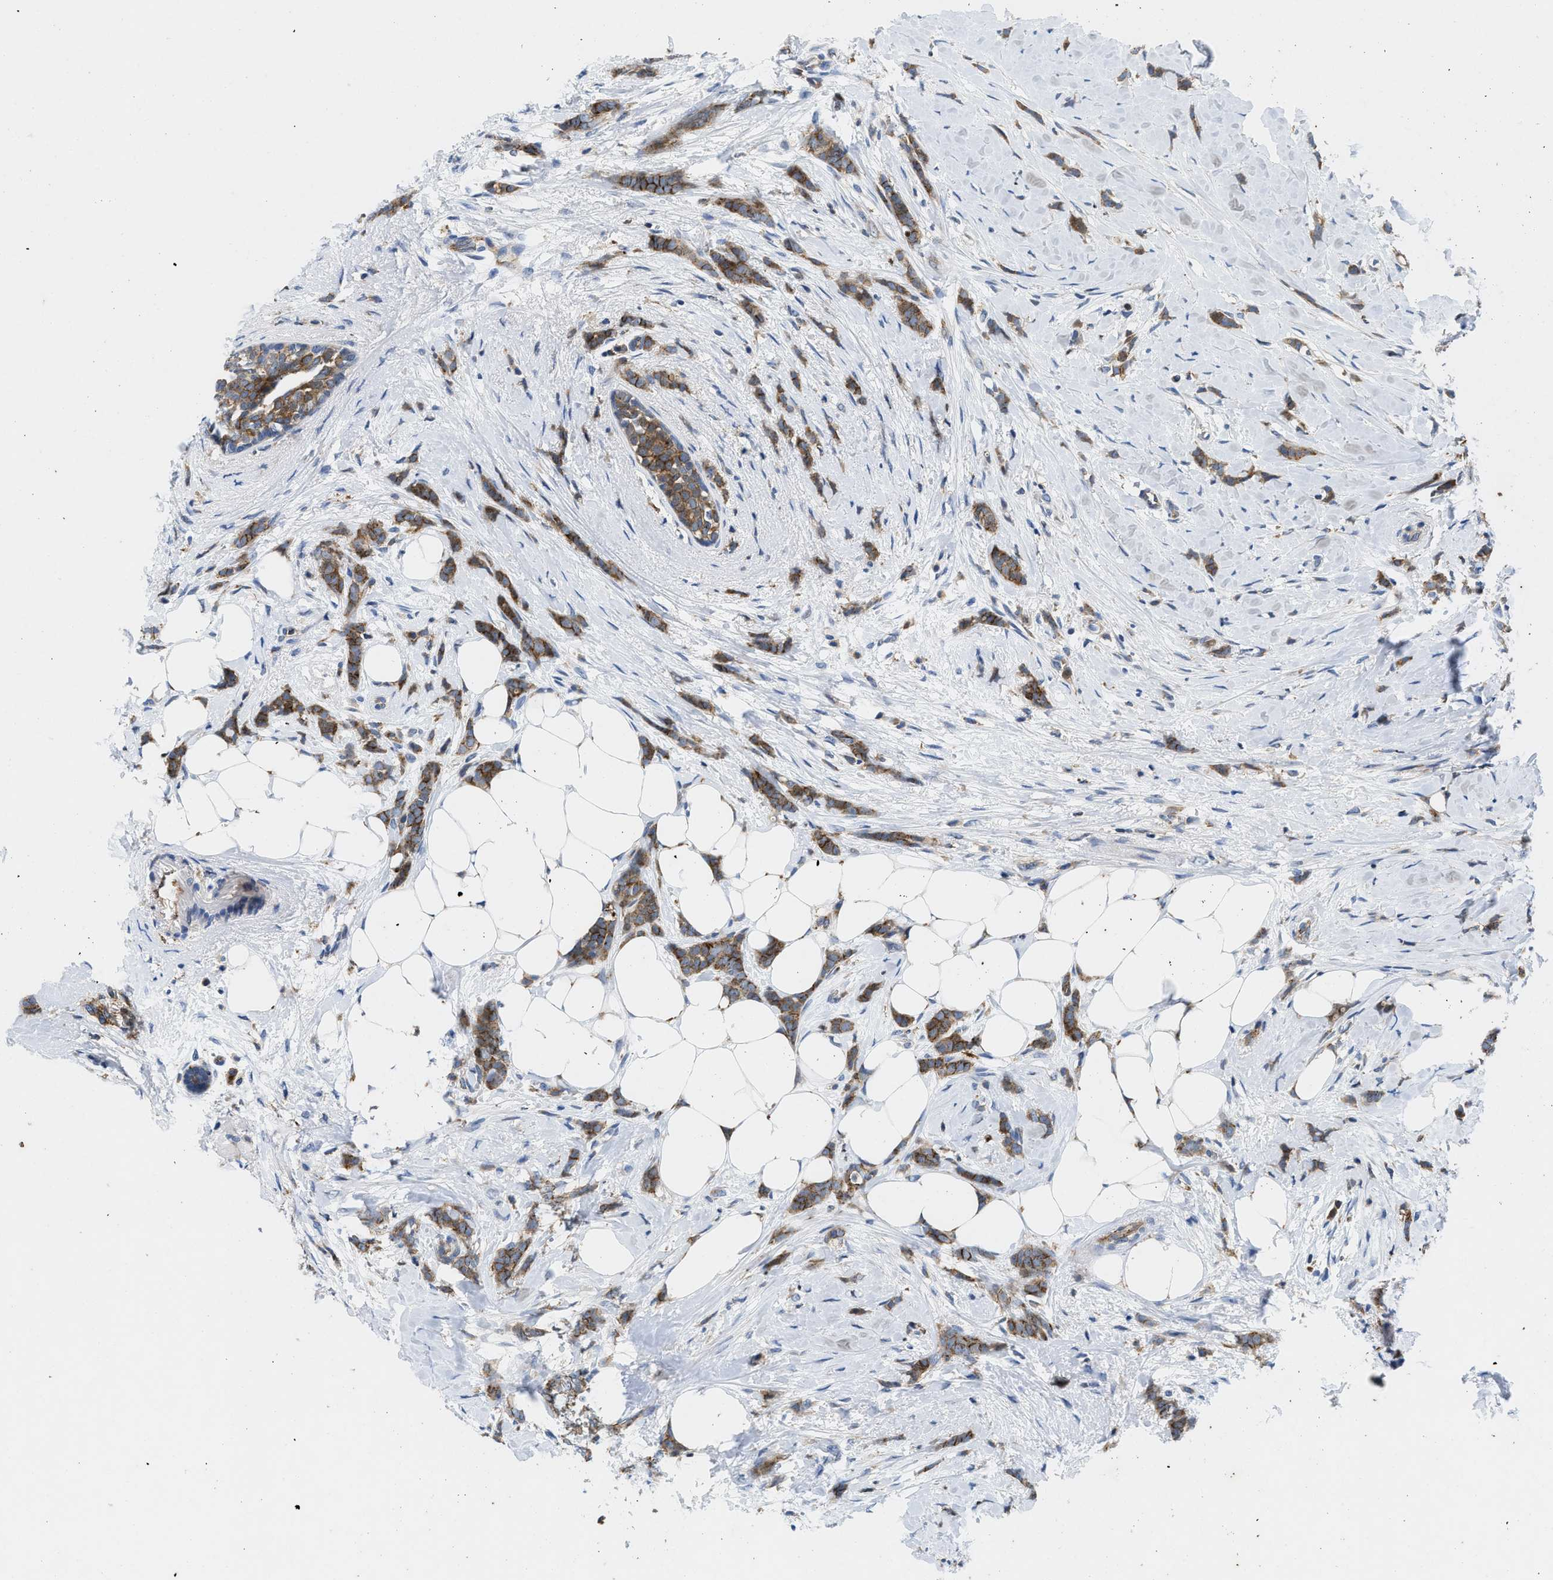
{"staining": {"intensity": "moderate", "quantity": ">75%", "location": "cytoplasmic/membranous"}, "tissue": "breast cancer", "cell_type": "Tumor cells", "image_type": "cancer", "snomed": [{"axis": "morphology", "description": "Lobular carcinoma, in situ"}, {"axis": "morphology", "description": "Lobular carcinoma"}, {"axis": "topography", "description": "Breast"}], "caption": "Protein staining displays moderate cytoplasmic/membranous staining in about >75% of tumor cells in breast cancer (lobular carcinoma).", "gene": "ENPP4", "patient": {"sex": "female", "age": 41}}